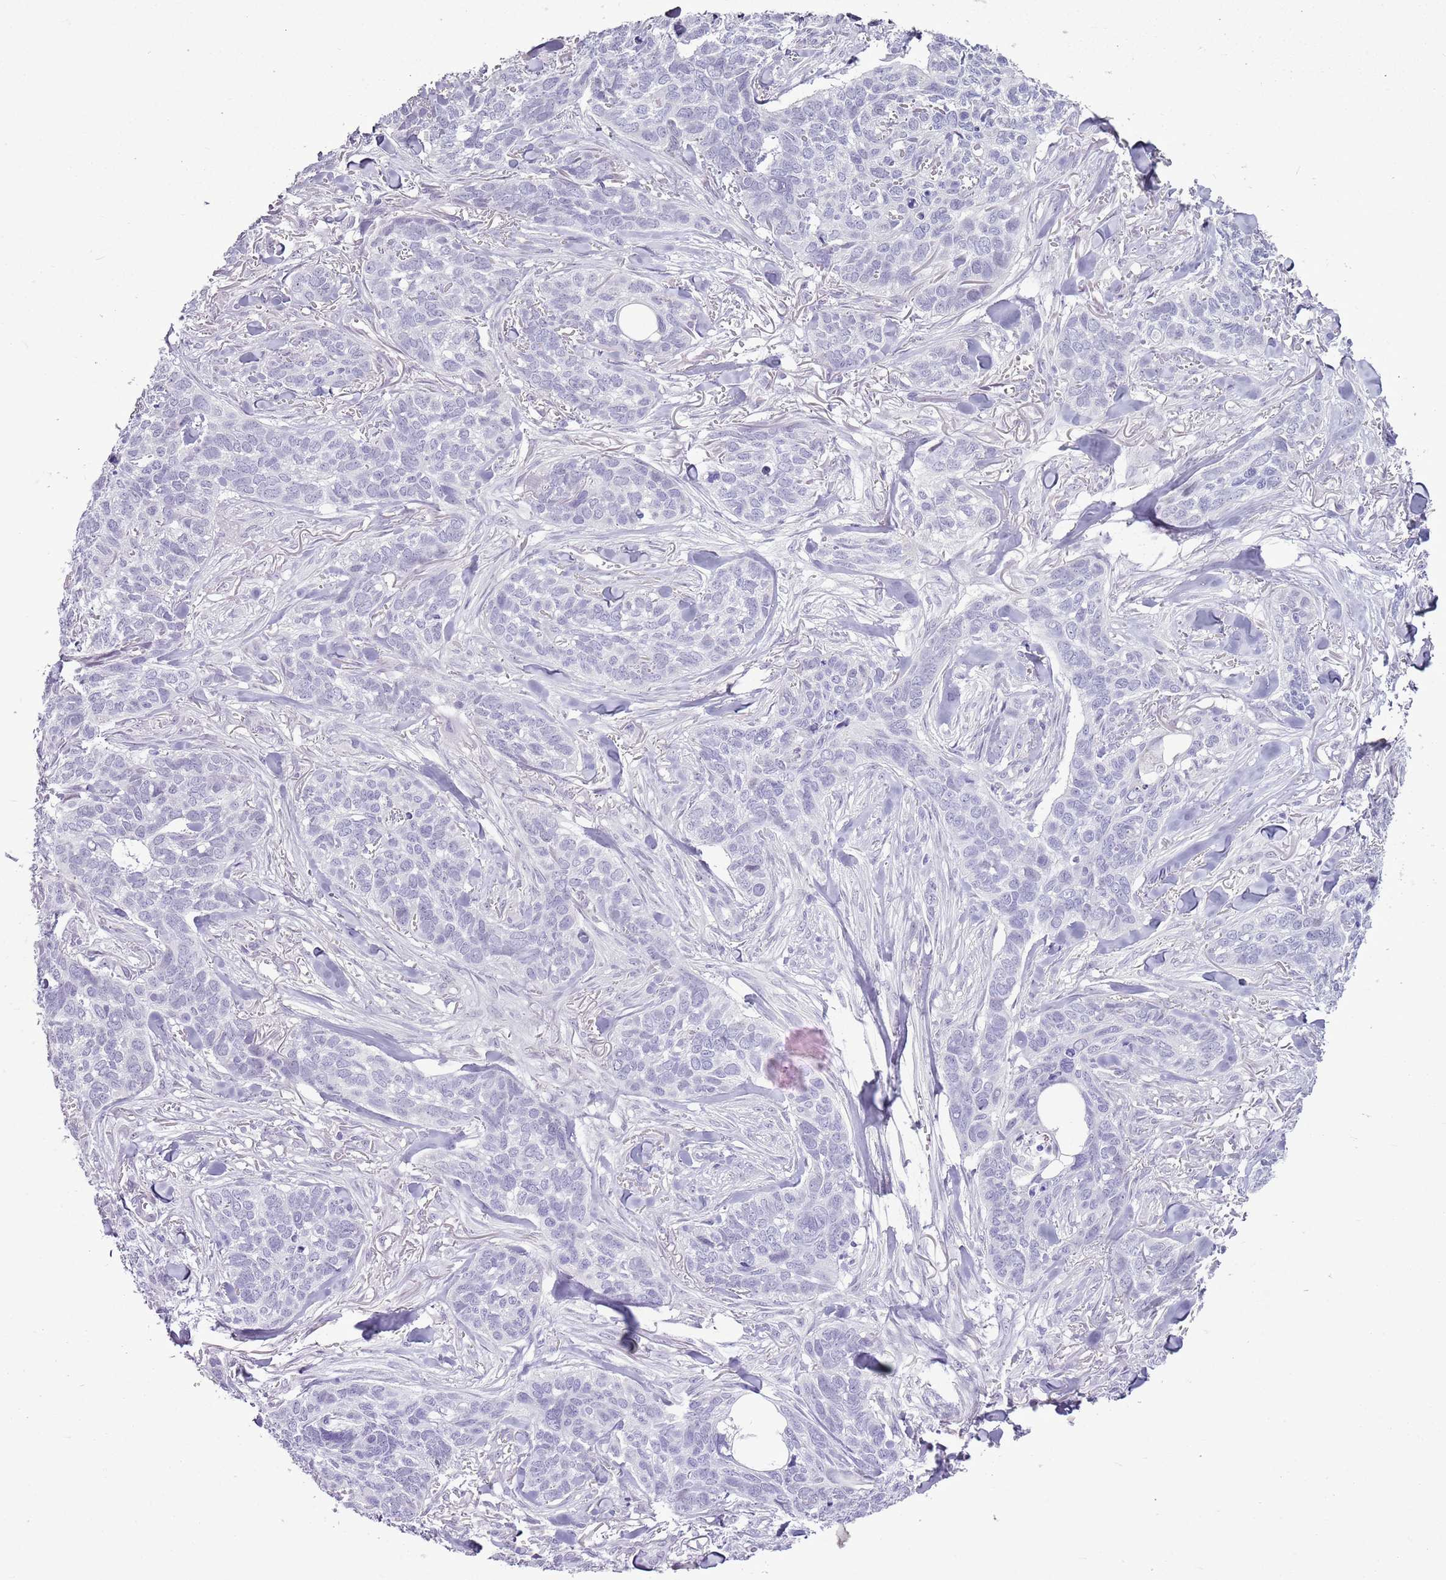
{"staining": {"intensity": "negative", "quantity": "none", "location": "none"}, "tissue": "skin cancer", "cell_type": "Tumor cells", "image_type": "cancer", "snomed": [{"axis": "morphology", "description": "Basal cell carcinoma"}, {"axis": "topography", "description": "Skin"}], "caption": "Tumor cells are negative for protein expression in human basal cell carcinoma (skin).", "gene": "RPL3L", "patient": {"sex": "male", "age": 86}}